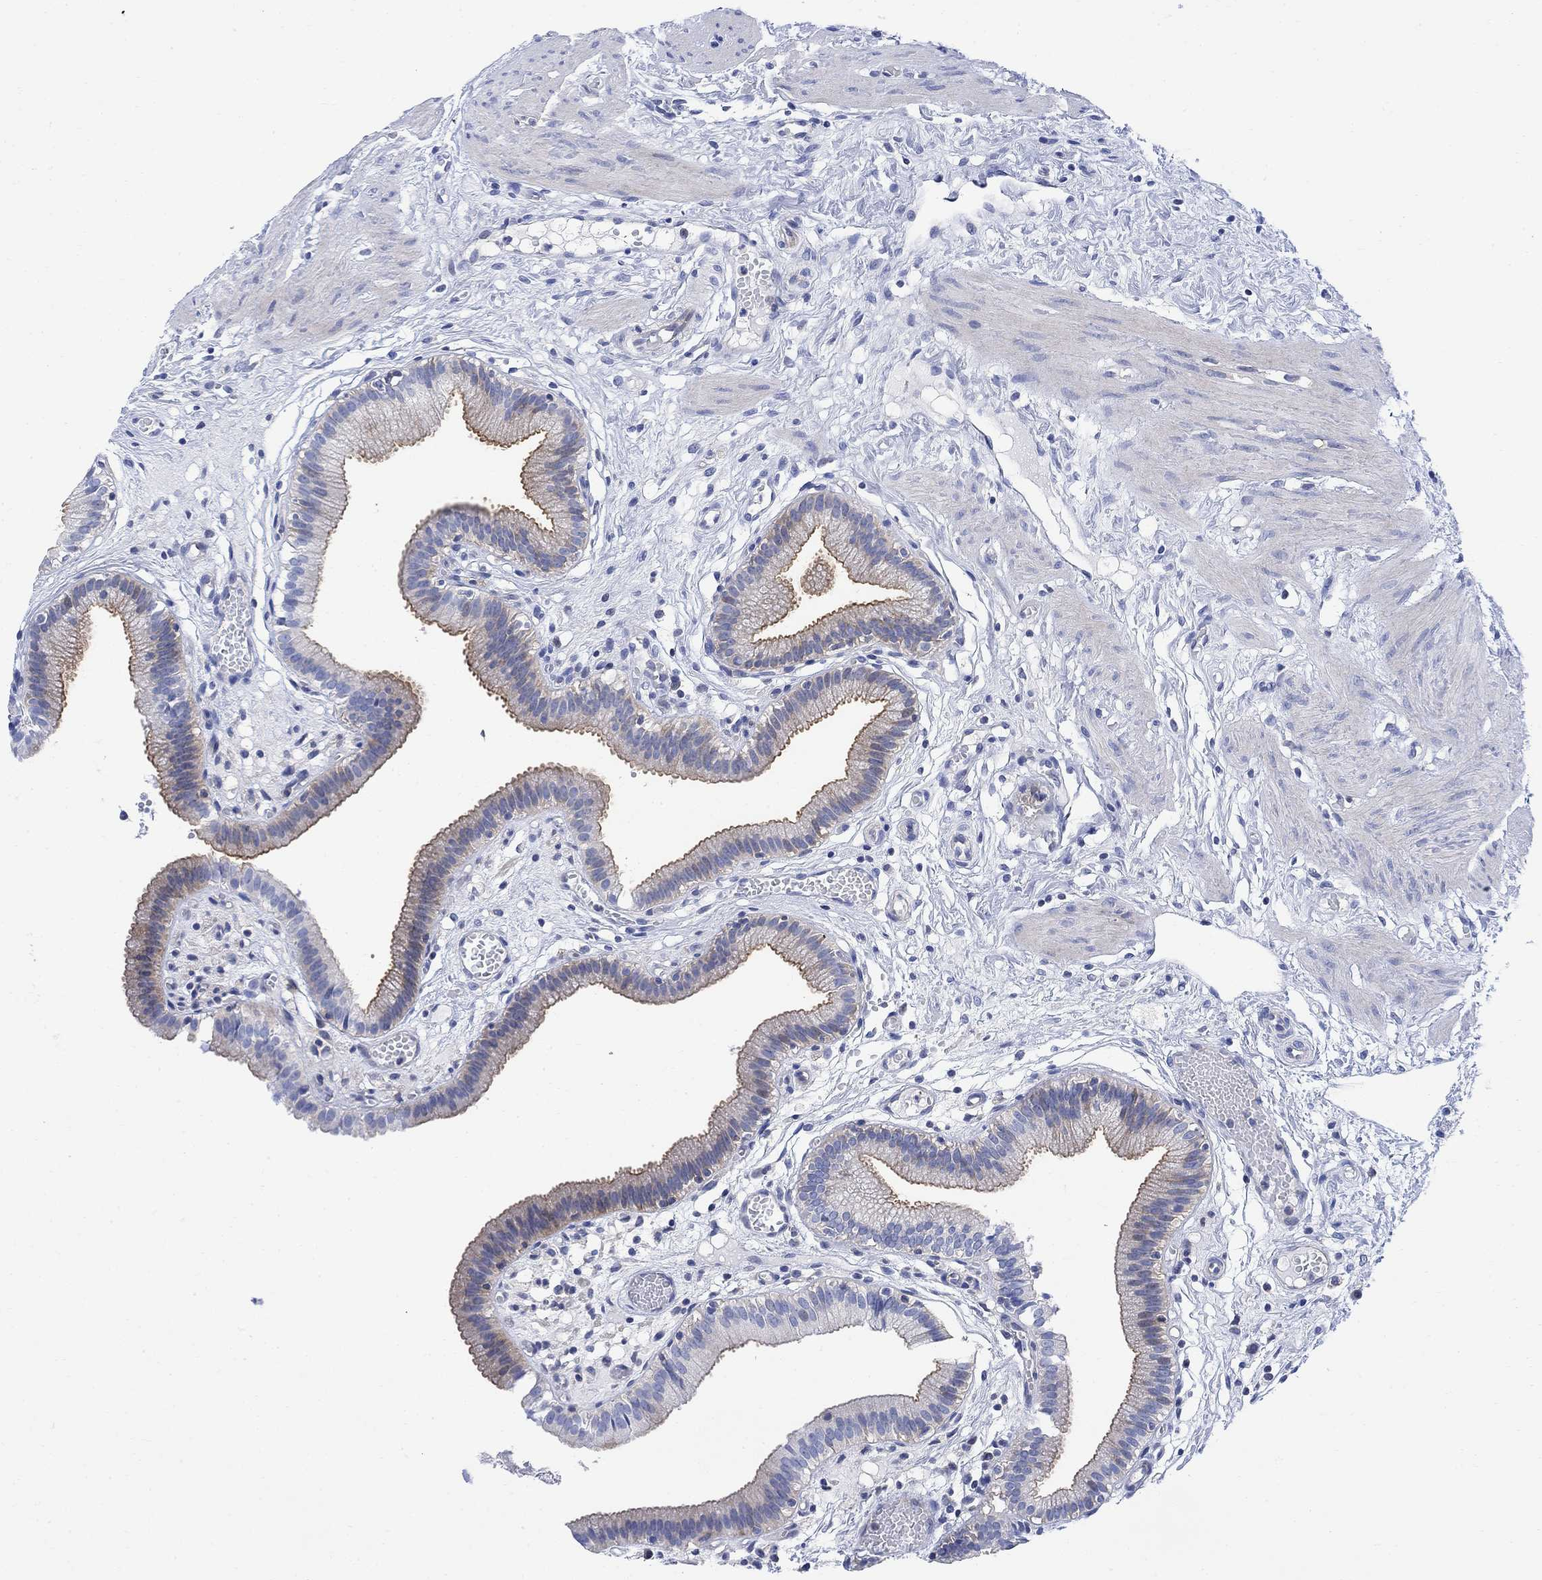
{"staining": {"intensity": "strong", "quantity": "<25%", "location": "cytoplasmic/membranous"}, "tissue": "gallbladder", "cell_type": "Glandular cells", "image_type": "normal", "snomed": [{"axis": "morphology", "description": "Normal tissue, NOS"}, {"axis": "topography", "description": "Gallbladder"}], "caption": "Protein staining reveals strong cytoplasmic/membranous expression in approximately <25% of glandular cells in normal gallbladder.", "gene": "ARSK", "patient": {"sex": "female", "age": 24}}